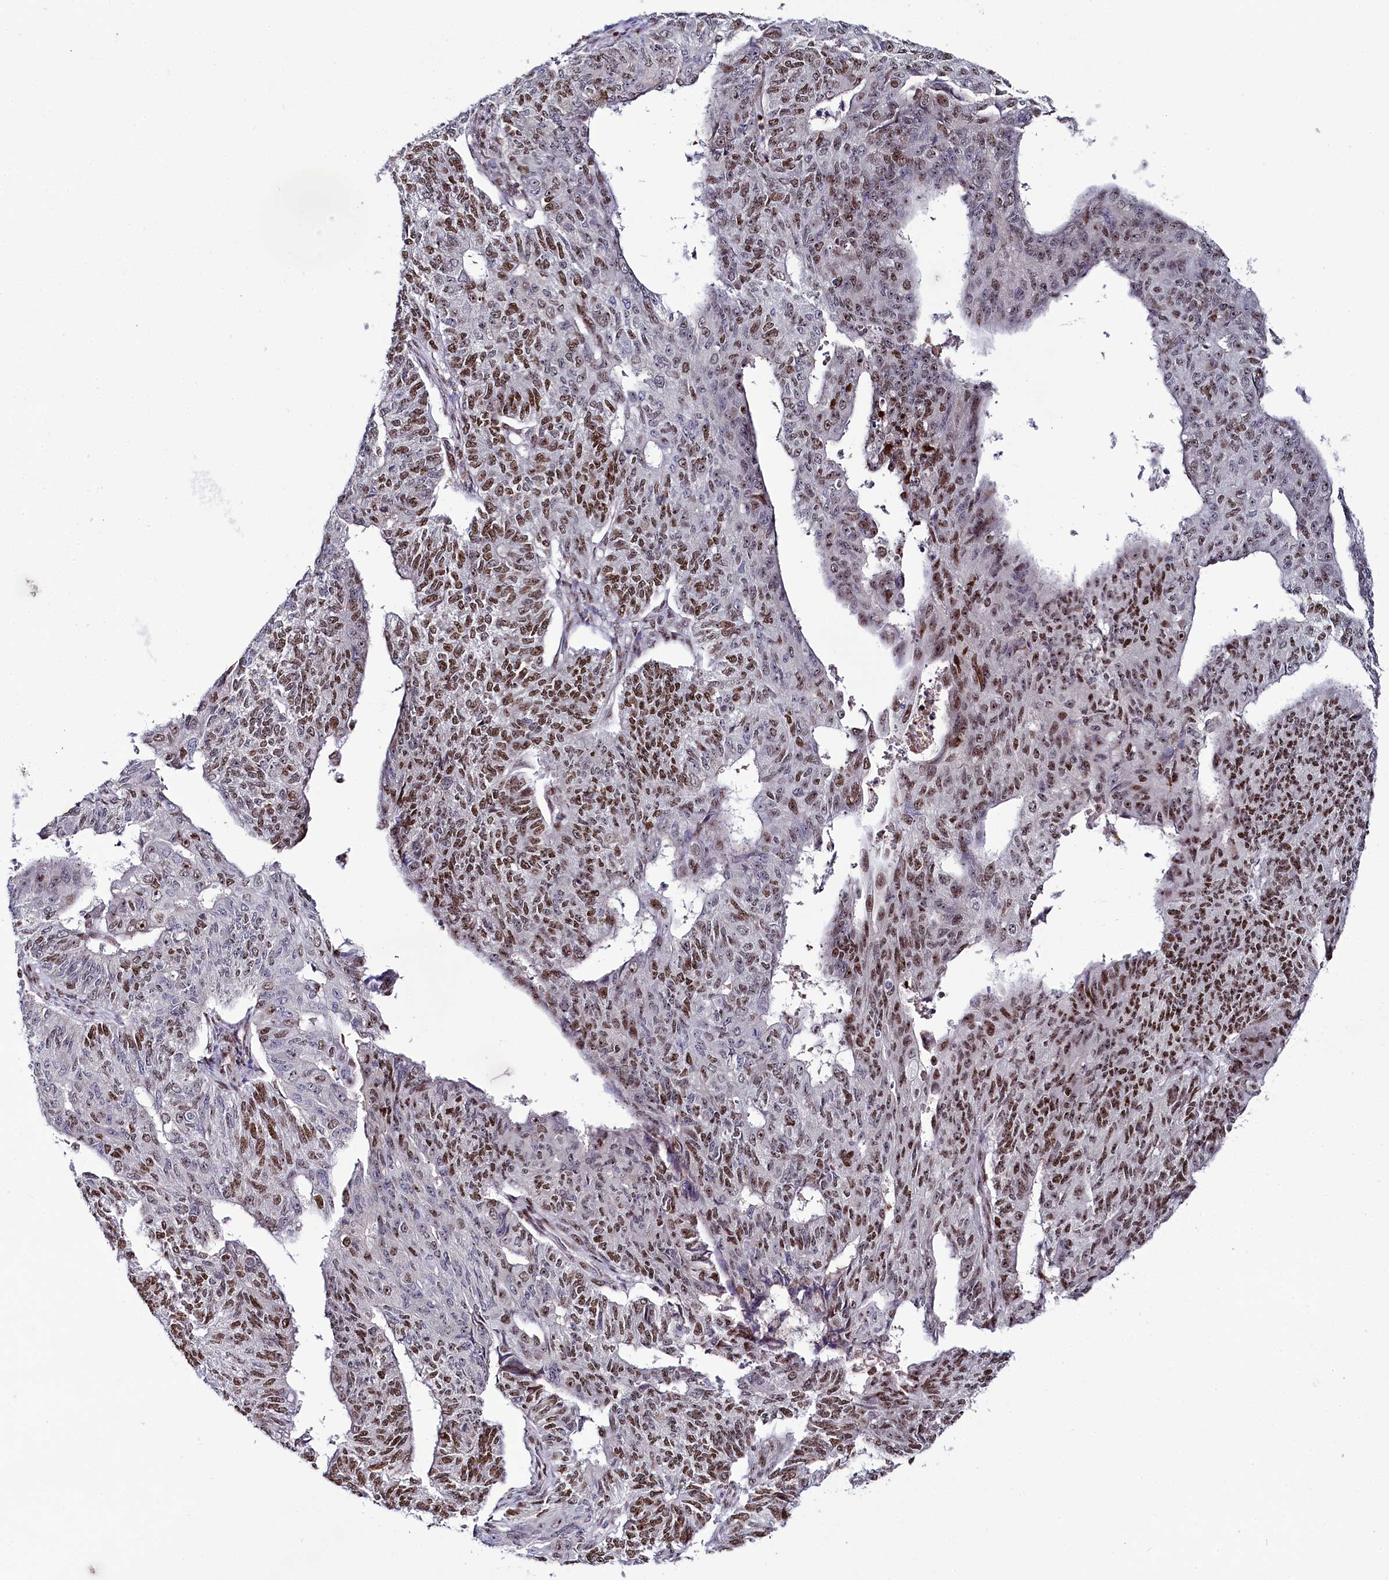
{"staining": {"intensity": "moderate", "quantity": ">75%", "location": "nuclear"}, "tissue": "endometrial cancer", "cell_type": "Tumor cells", "image_type": "cancer", "snomed": [{"axis": "morphology", "description": "Adenocarcinoma, NOS"}, {"axis": "topography", "description": "Endometrium"}], "caption": "About >75% of tumor cells in endometrial cancer (adenocarcinoma) exhibit moderate nuclear protein positivity as visualized by brown immunohistochemical staining.", "gene": "TCOF1", "patient": {"sex": "female", "age": 32}}